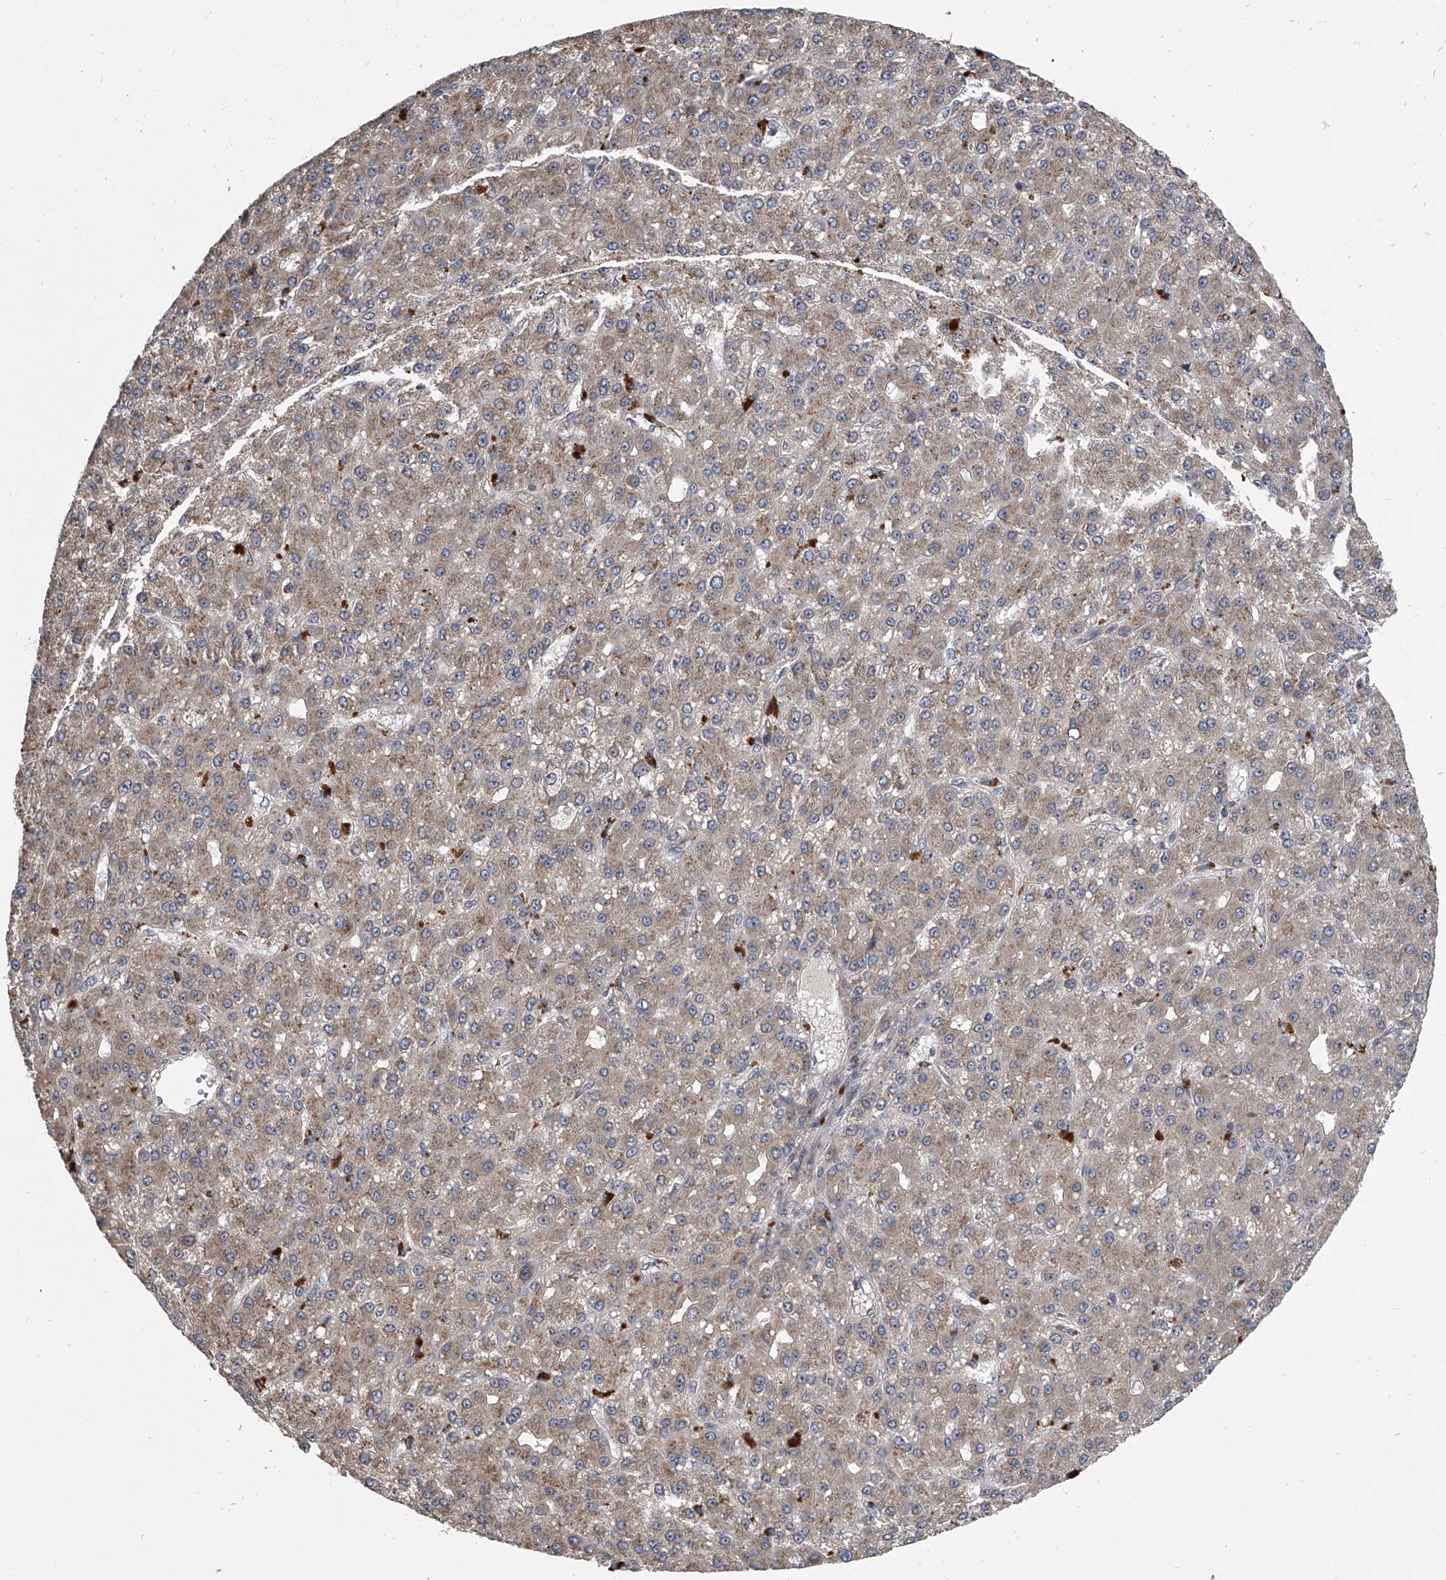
{"staining": {"intensity": "weak", "quantity": "25%-75%", "location": "cytoplasmic/membranous"}, "tissue": "liver cancer", "cell_type": "Tumor cells", "image_type": "cancer", "snomed": [{"axis": "morphology", "description": "Carcinoma, Hepatocellular, NOS"}, {"axis": "topography", "description": "Liver"}], "caption": "Human hepatocellular carcinoma (liver) stained with a brown dye reveals weak cytoplasmic/membranous positive expression in approximately 25%-75% of tumor cells.", "gene": "GEMIN8", "patient": {"sex": "male", "age": 67}}